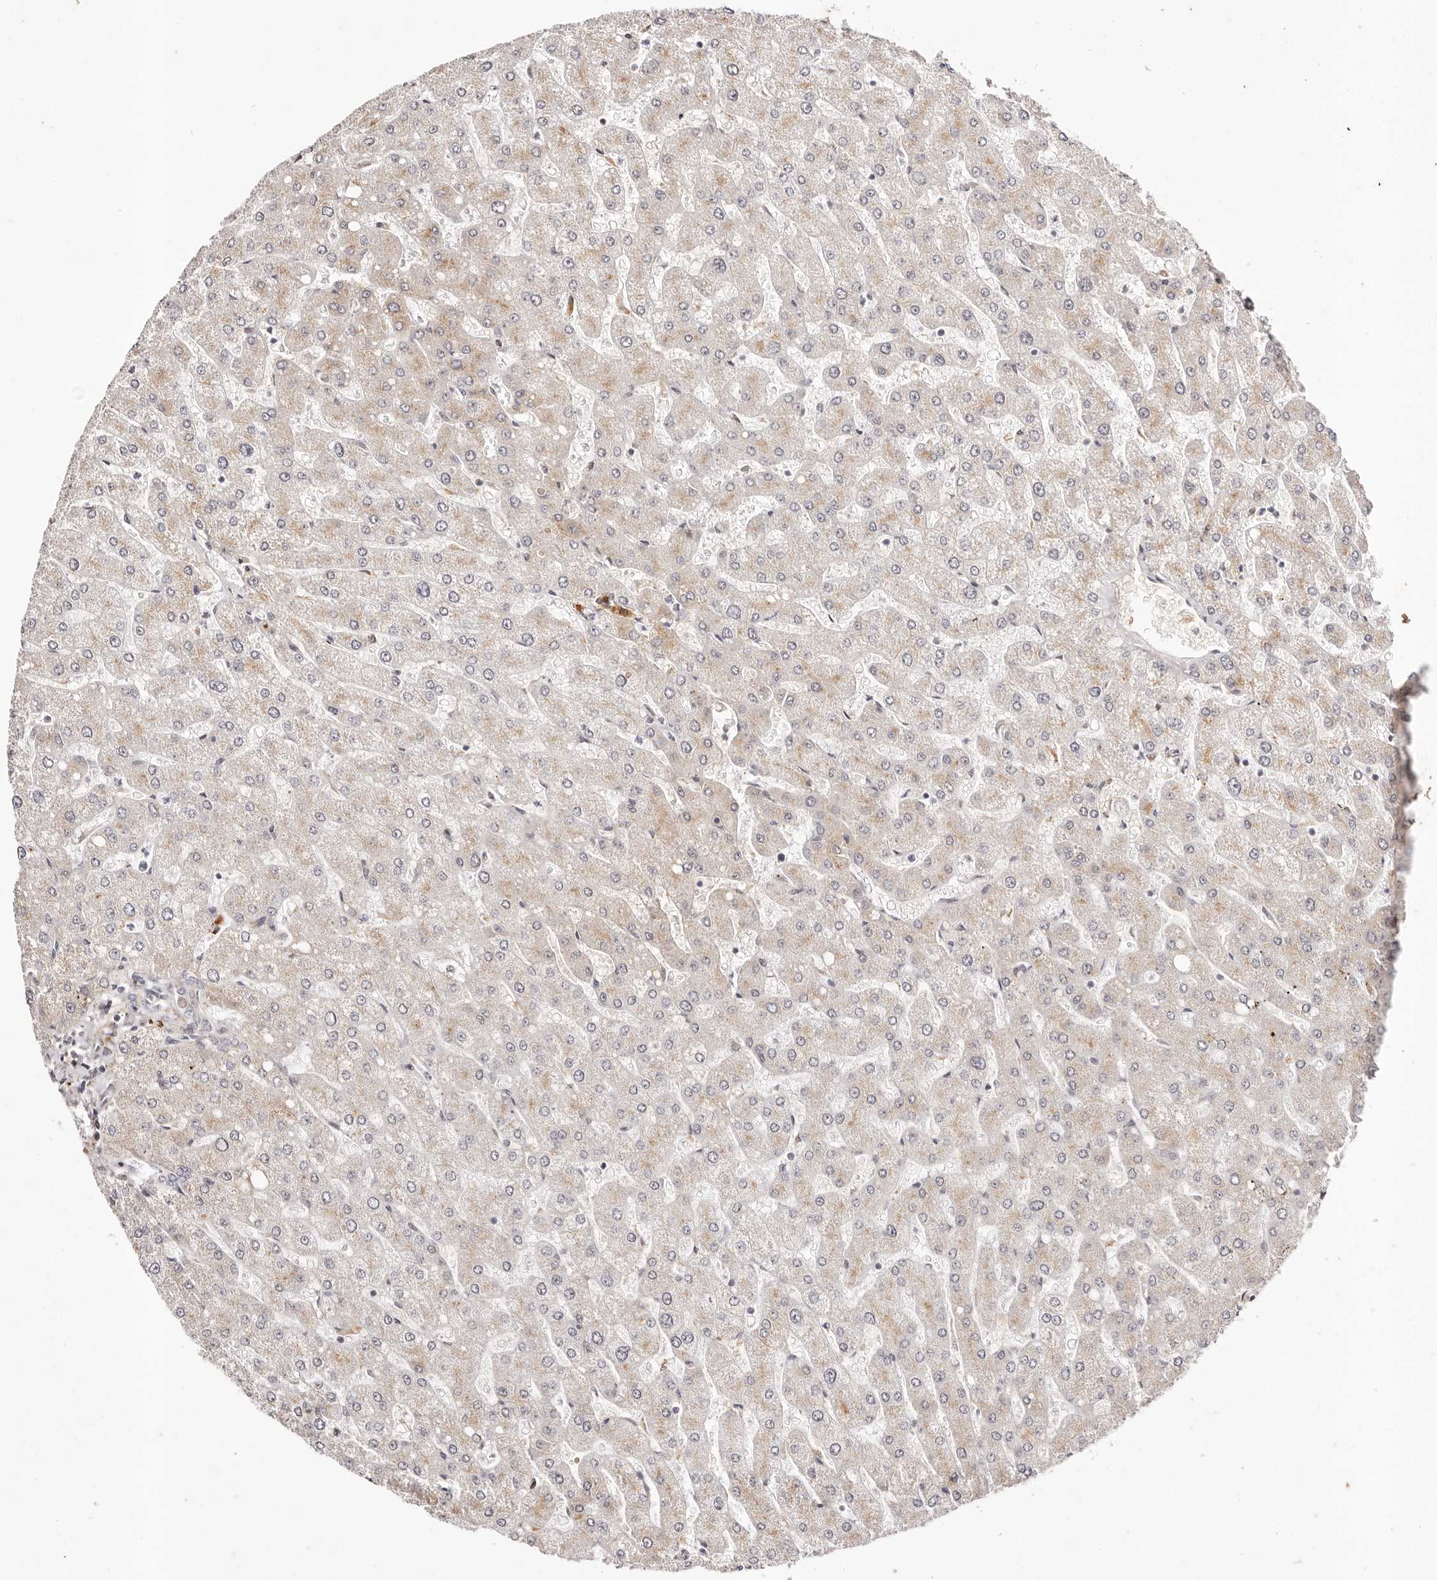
{"staining": {"intensity": "negative", "quantity": "none", "location": "none"}, "tissue": "liver", "cell_type": "Cholangiocytes", "image_type": "normal", "snomed": [{"axis": "morphology", "description": "Normal tissue, NOS"}, {"axis": "topography", "description": "Liver"}], "caption": "High magnification brightfield microscopy of unremarkable liver stained with DAB (3,3'-diaminobenzidine) (brown) and counterstained with hematoxylin (blue): cholangiocytes show no significant expression. (DAB immunohistochemistry (IHC) visualized using brightfield microscopy, high magnification).", "gene": "WRN", "patient": {"sex": "male", "age": 55}}